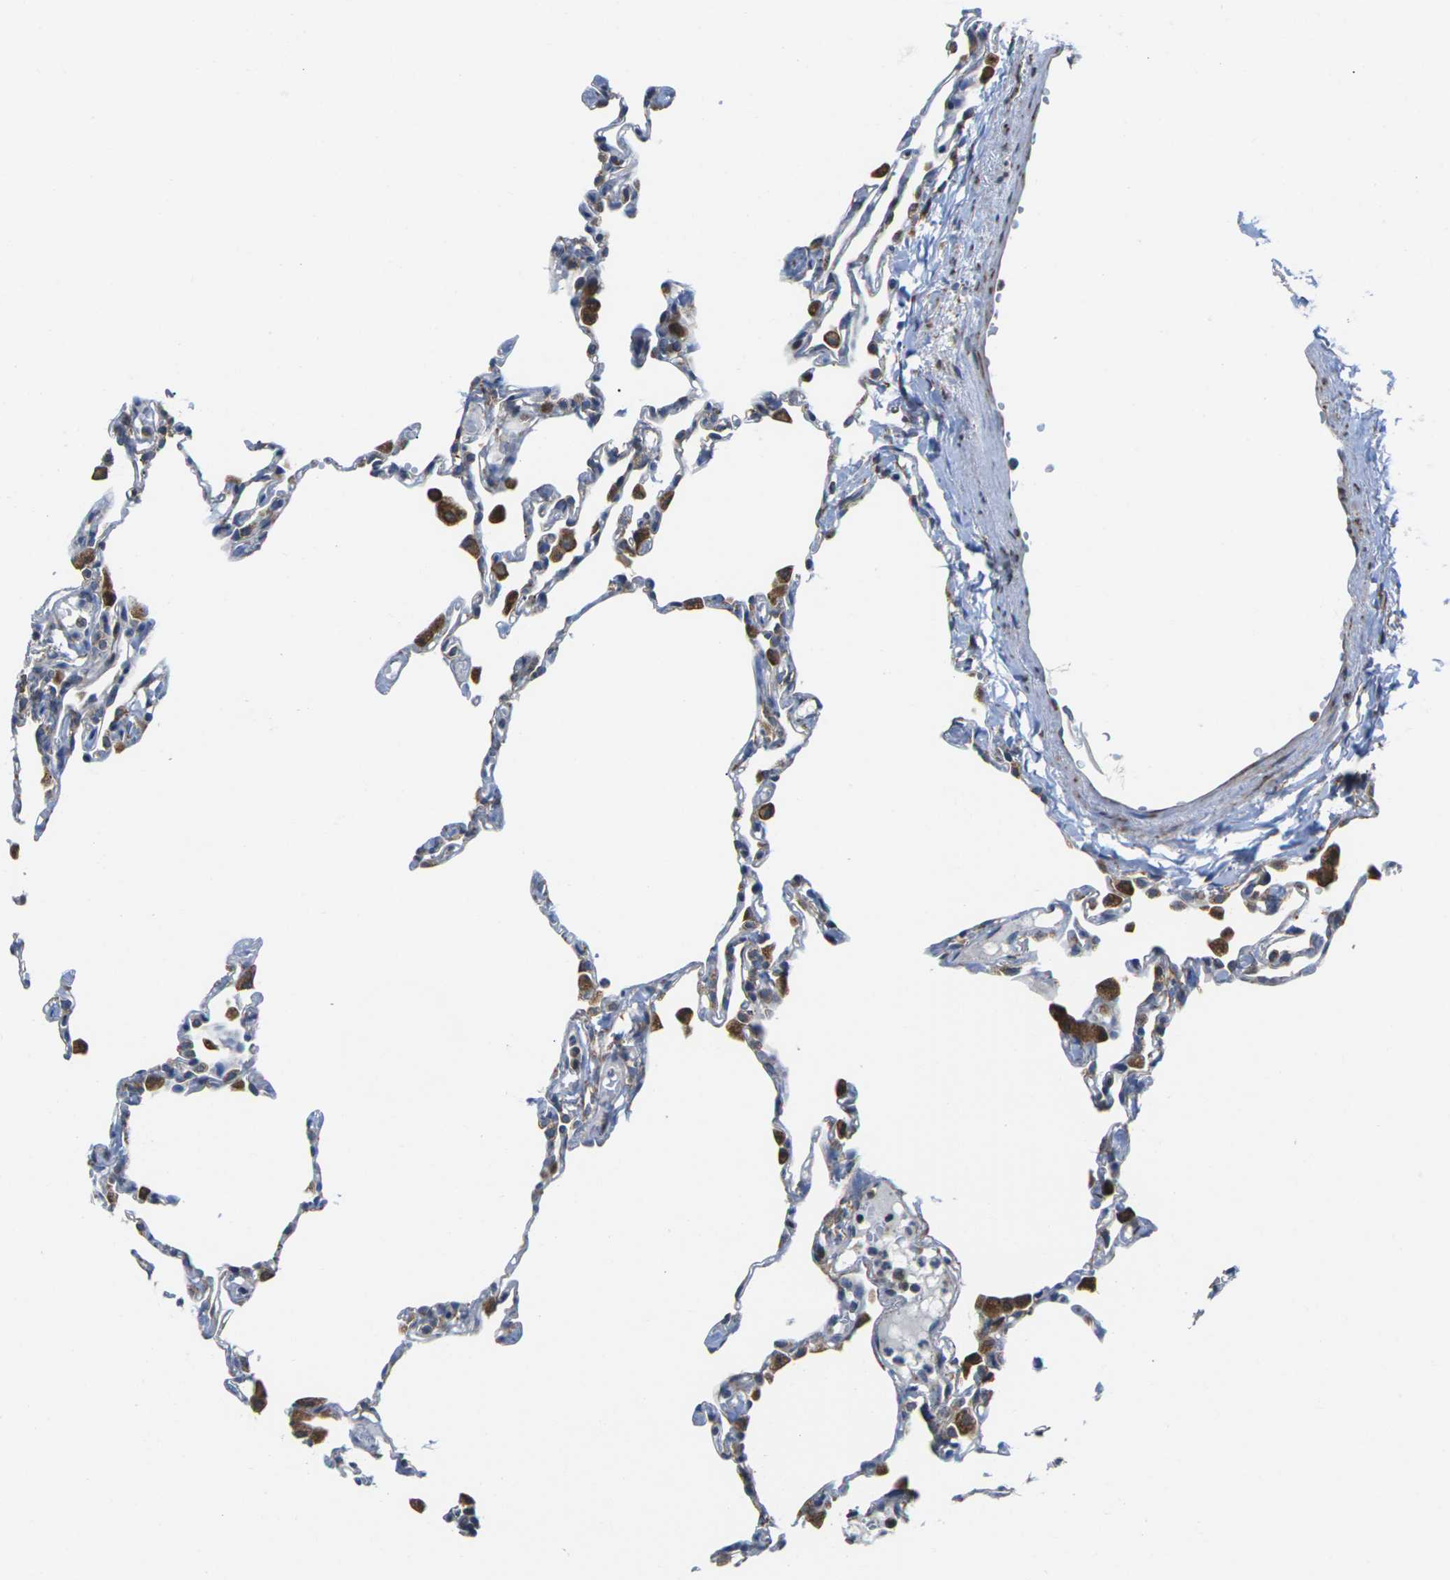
{"staining": {"intensity": "negative", "quantity": "none", "location": "none"}, "tissue": "lung", "cell_type": "Alveolar cells", "image_type": "normal", "snomed": [{"axis": "morphology", "description": "Normal tissue, NOS"}, {"axis": "topography", "description": "Lung"}], "caption": "The histopathology image displays no significant expression in alveolar cells of lung.", "gene": "PDZK1IP1", "patient": {"sex": "female", "age": 49}}